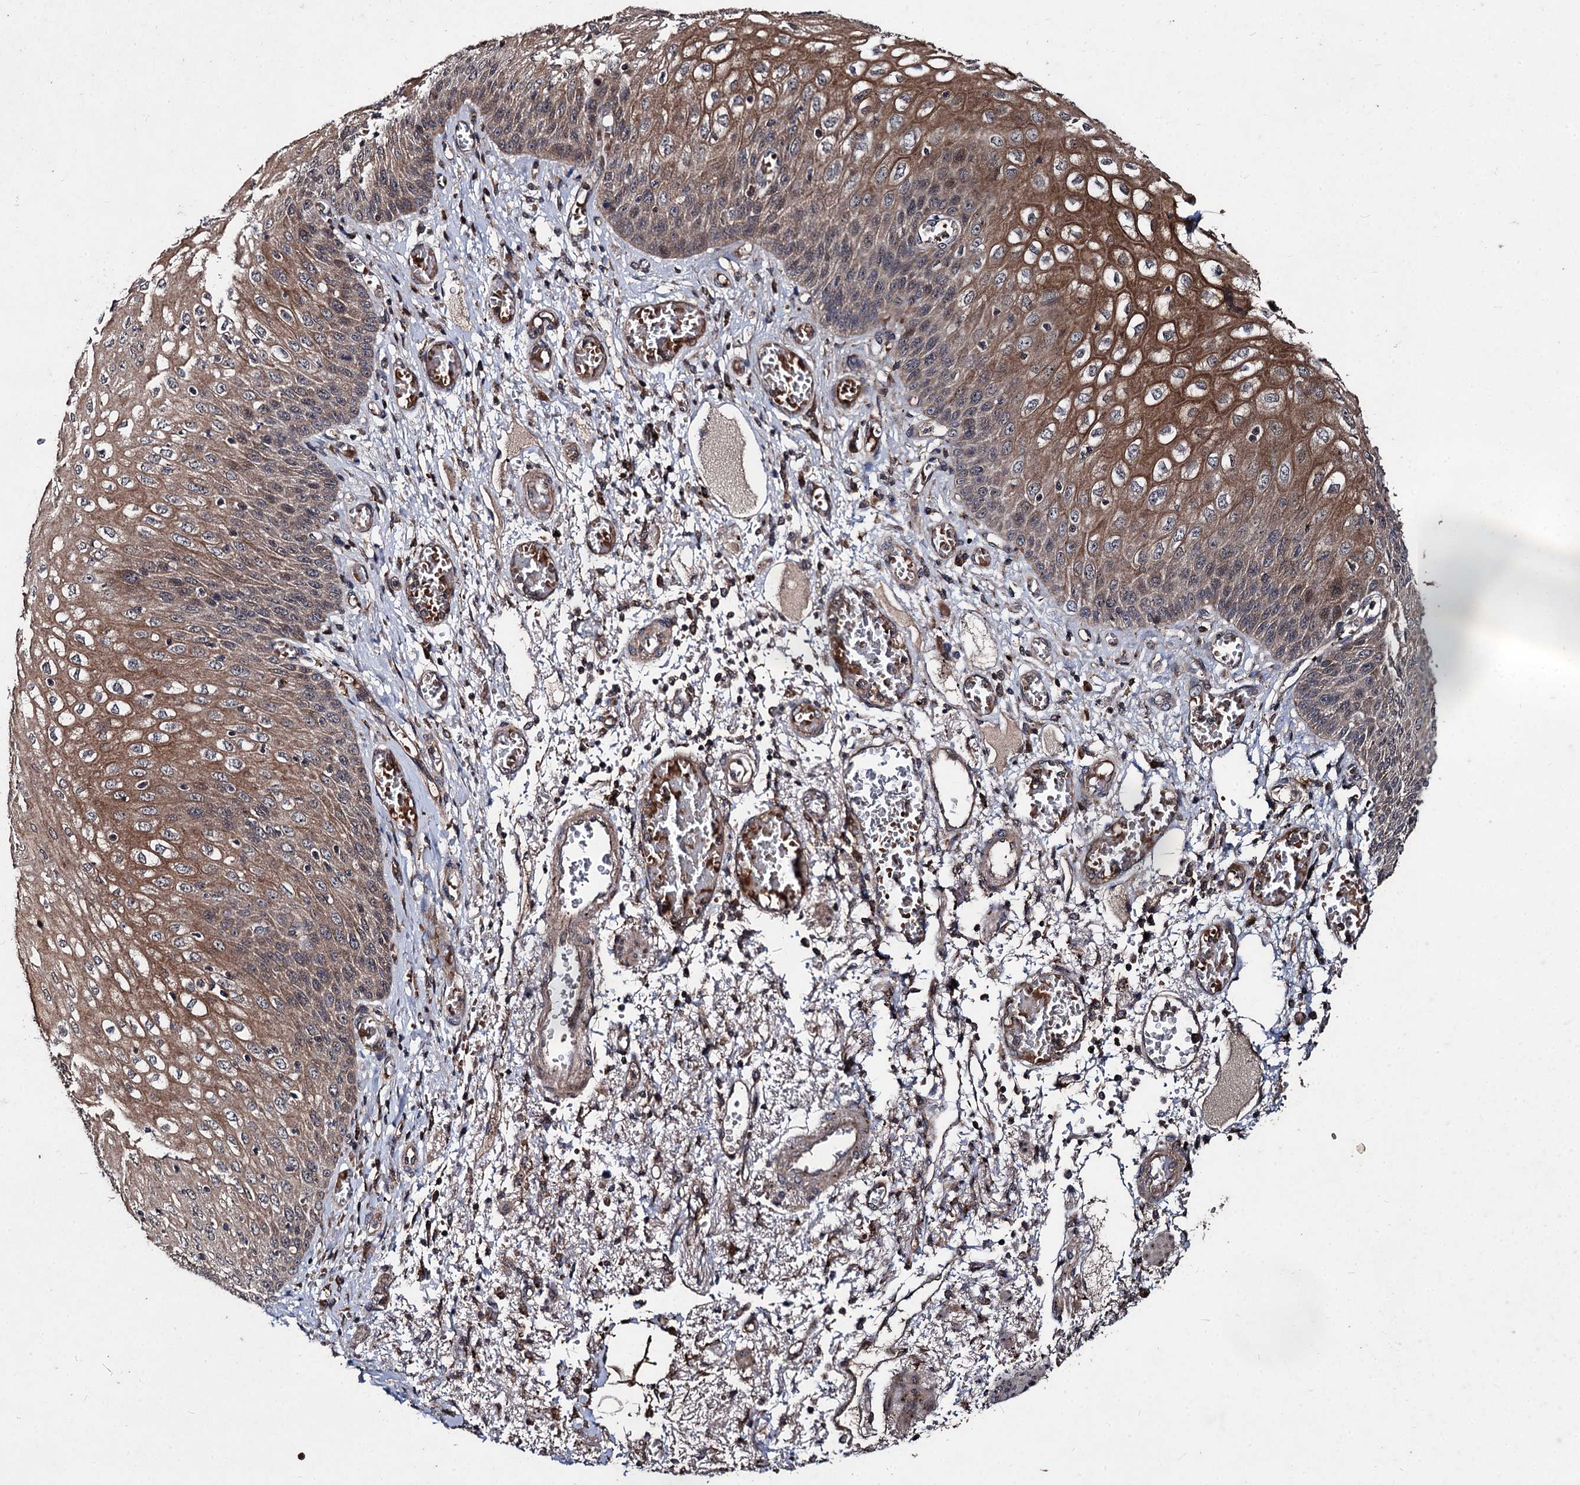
{"staining": {"intensity": "moderate", "quantity": ">75%", "location": "cytoplasmic/membranous,nuclear"}, "tissue": "esophagus", "cell_type": "Squamous epithelial cells", "image_type": "normal", "snomed": [{"axis": "morphology", "description": "Normal tissue, NOS"}, {"axis": "topography", "description": "Esophagus"}], "caption": "A high-resolution histopathology image shows IHC staining of normal esophagus, which displays moderate cytoplasmic/membranous,nuclear expression in about >75% of squamous epithelial cells. (Stains: DAB in brown, nuclei in blue, Microscopy: brightfield microscopy at high magnification).", "gene": "BCL2L2", "patient": {"sex": "male", "age": 81}}